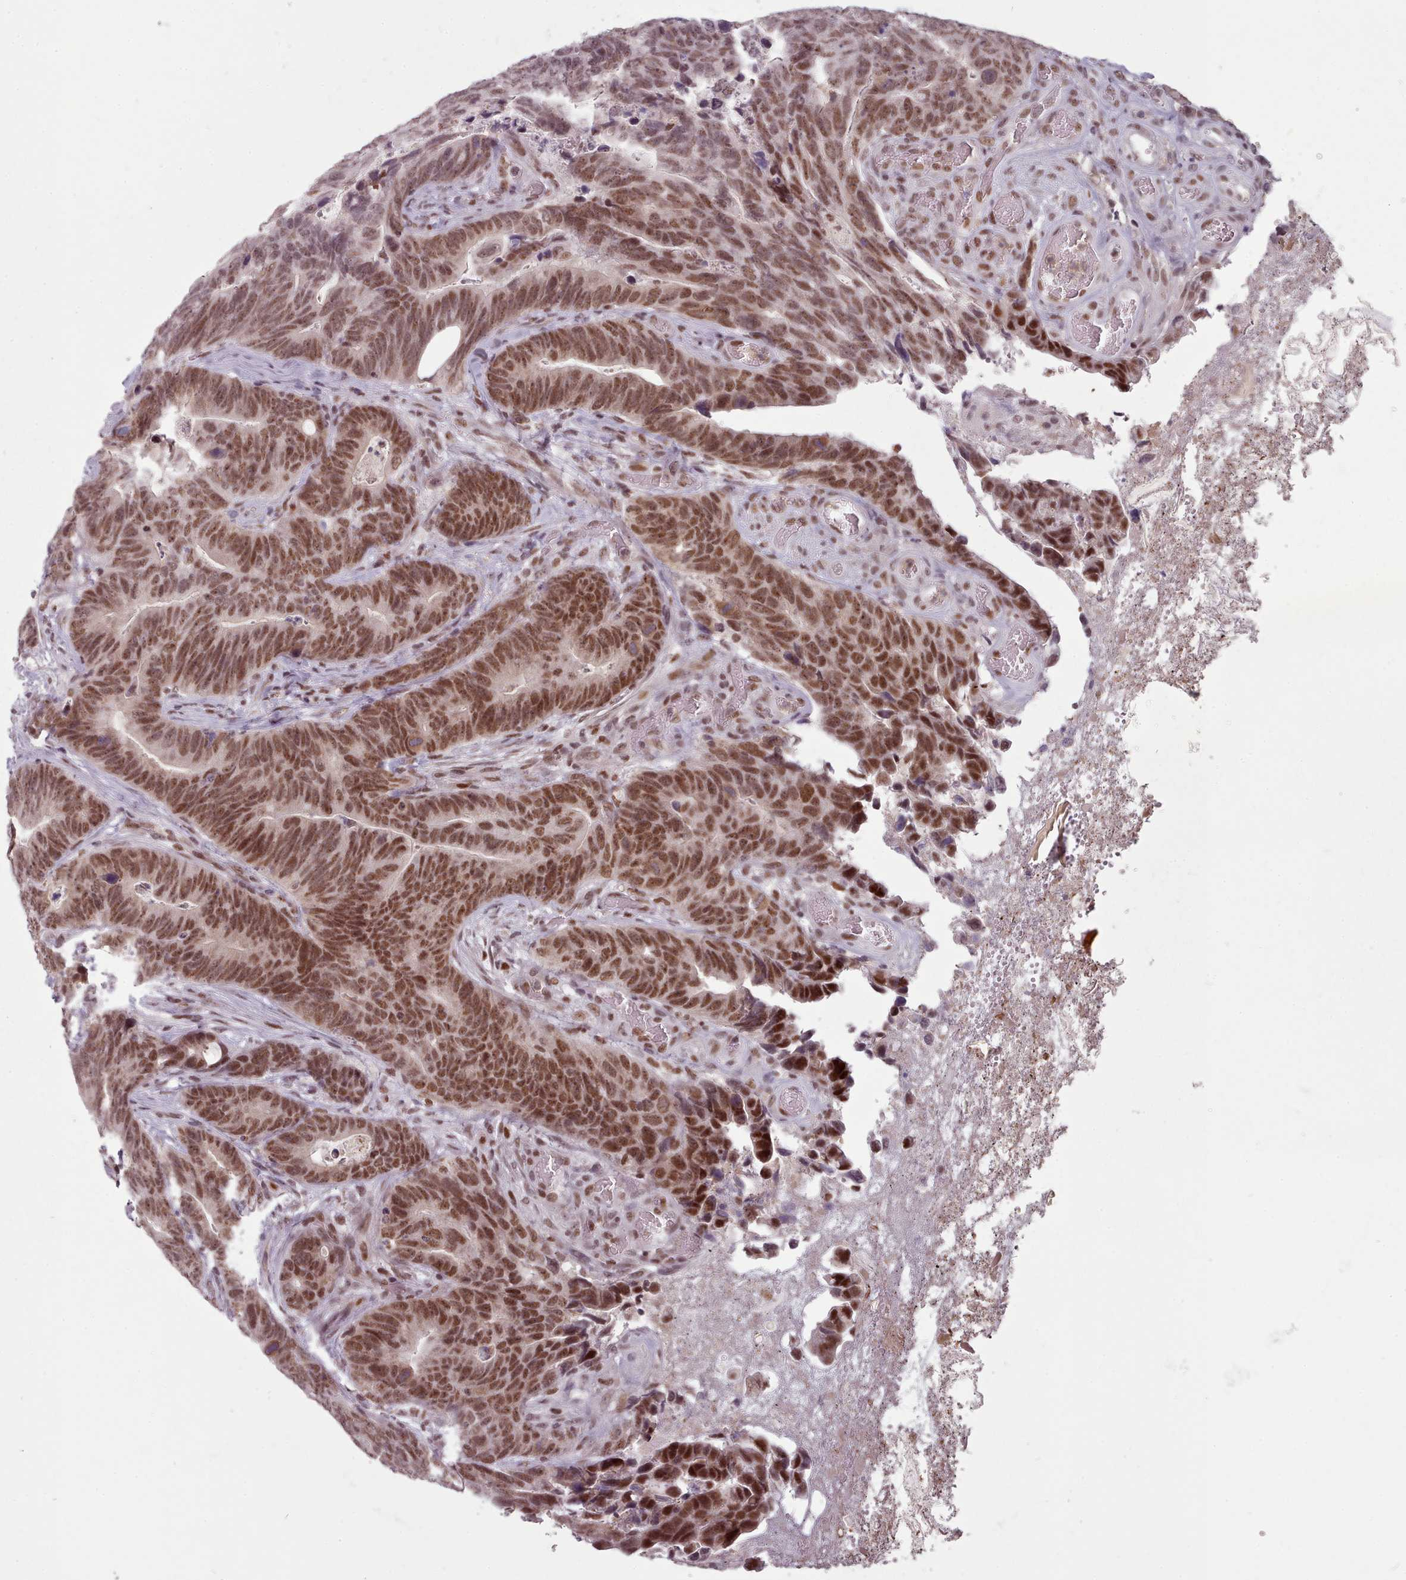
{"staining": {"intensity": "strong", "quantity": ">75%", "location": "nuclear"}, "tissue": "colorectal cancer", "cell_type": "Tumor cells", "image_type": "cancer", "snomed": [{"axis": "morphology", "description": "Adenocarcinoma, NOS"}, {"axis": "topography", "description": "Colon"}], "caption": "Colorectal cancer (adenocarcinoma) stained with DAB (3,3'-diaminobenzidine) immunohistochemistry shows high levels of strong nuclear positivity in approximately >75% of tumor cells.", "gene": "SRSF9", "patient": {"sex": "female", "age": 82}}